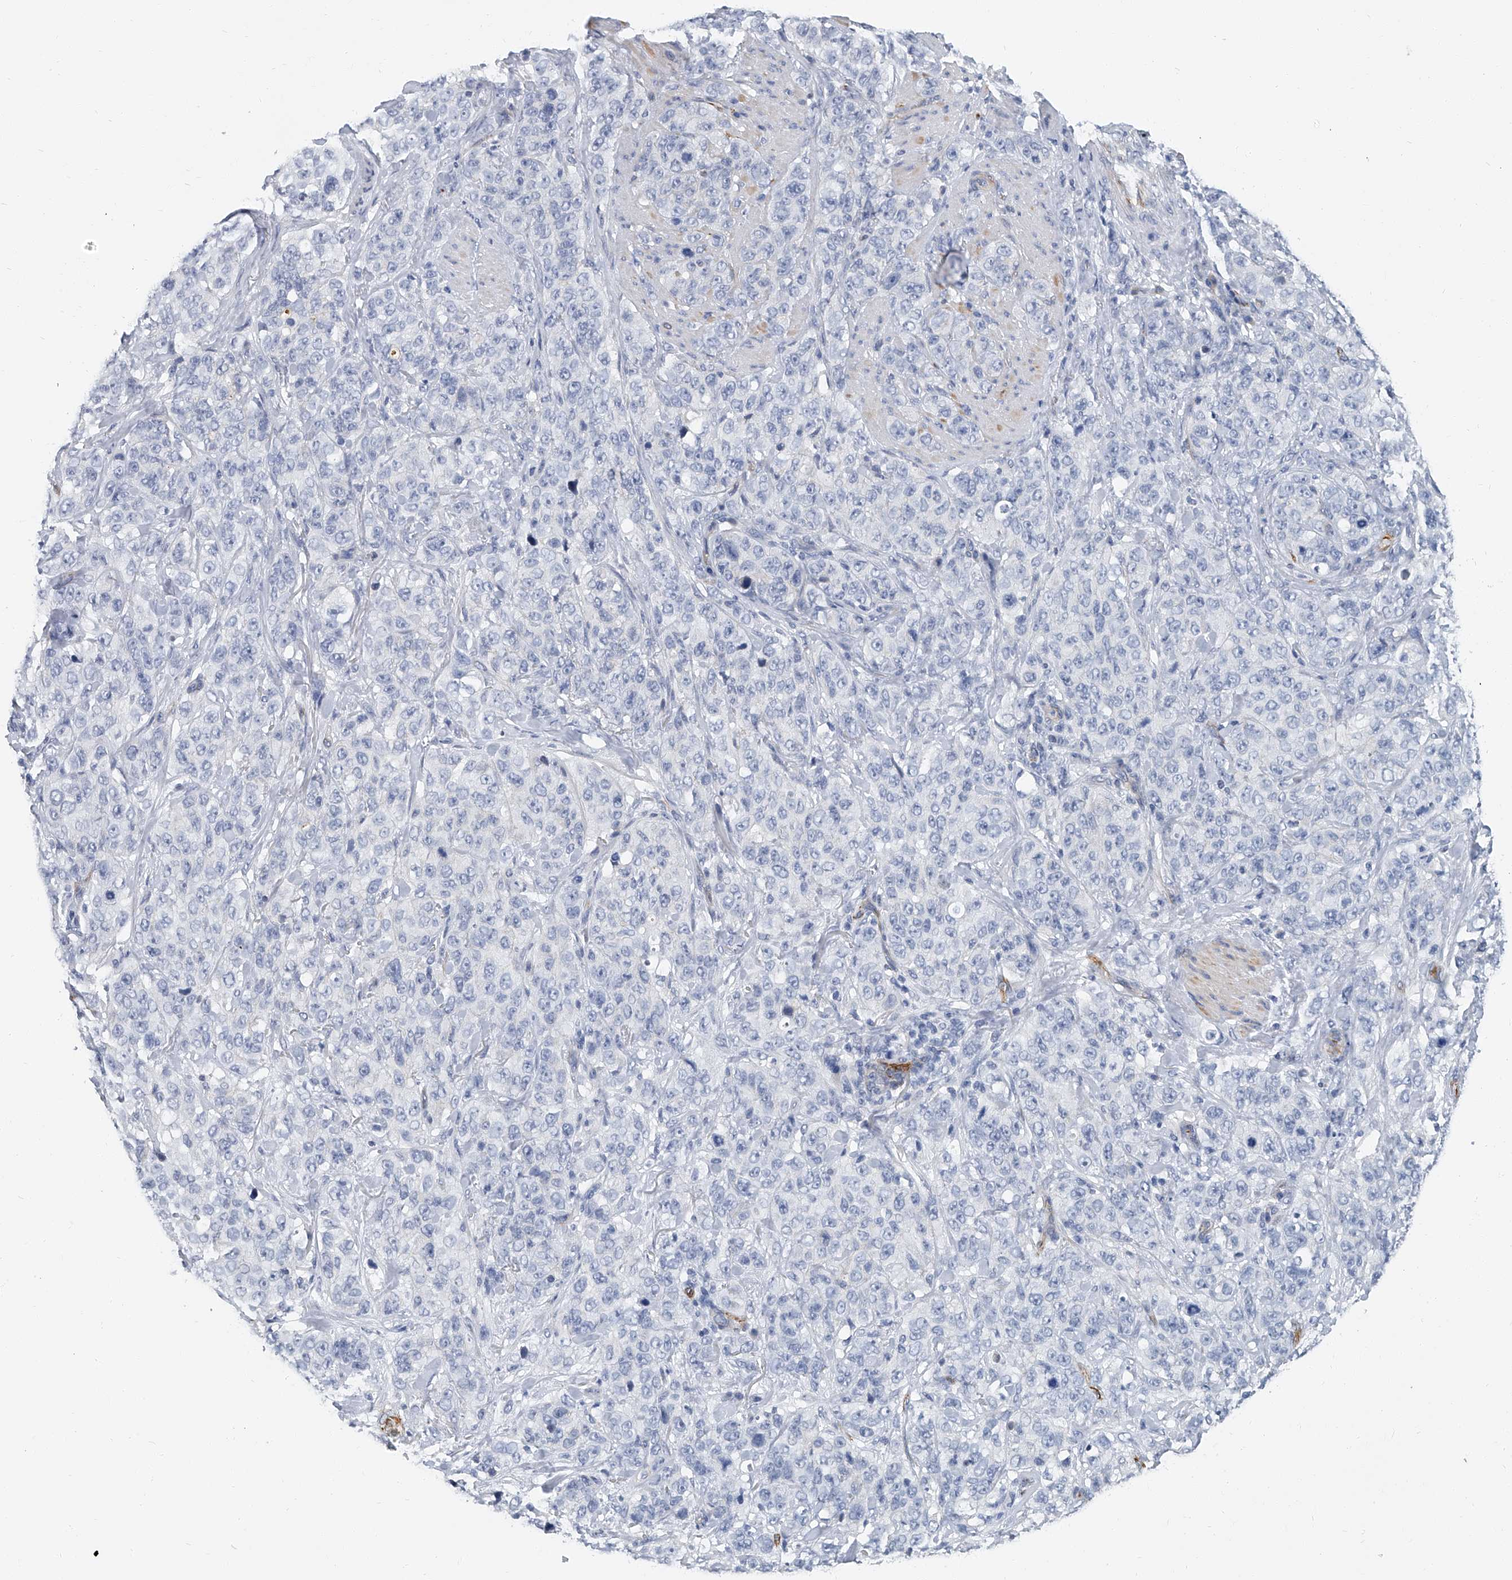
{"staining": {"intensity": "negative", "quantity": "none", "location": "none"}, "tissue": "stomach cancer", "cell_type": "Tumor cells", "image_type": "cancer", "snomed": [{"axis": "morphology", "description": "Adenocarcinoma, NOS"}, {"axis": "topography", "description": "Stomach"}], "caption": "Stomach cancer was stained to show a protein in brown. There is no significant staining in tumor cells.", "gene": "KIRREL1", "patient": {"sex": "male", "age": 48}}